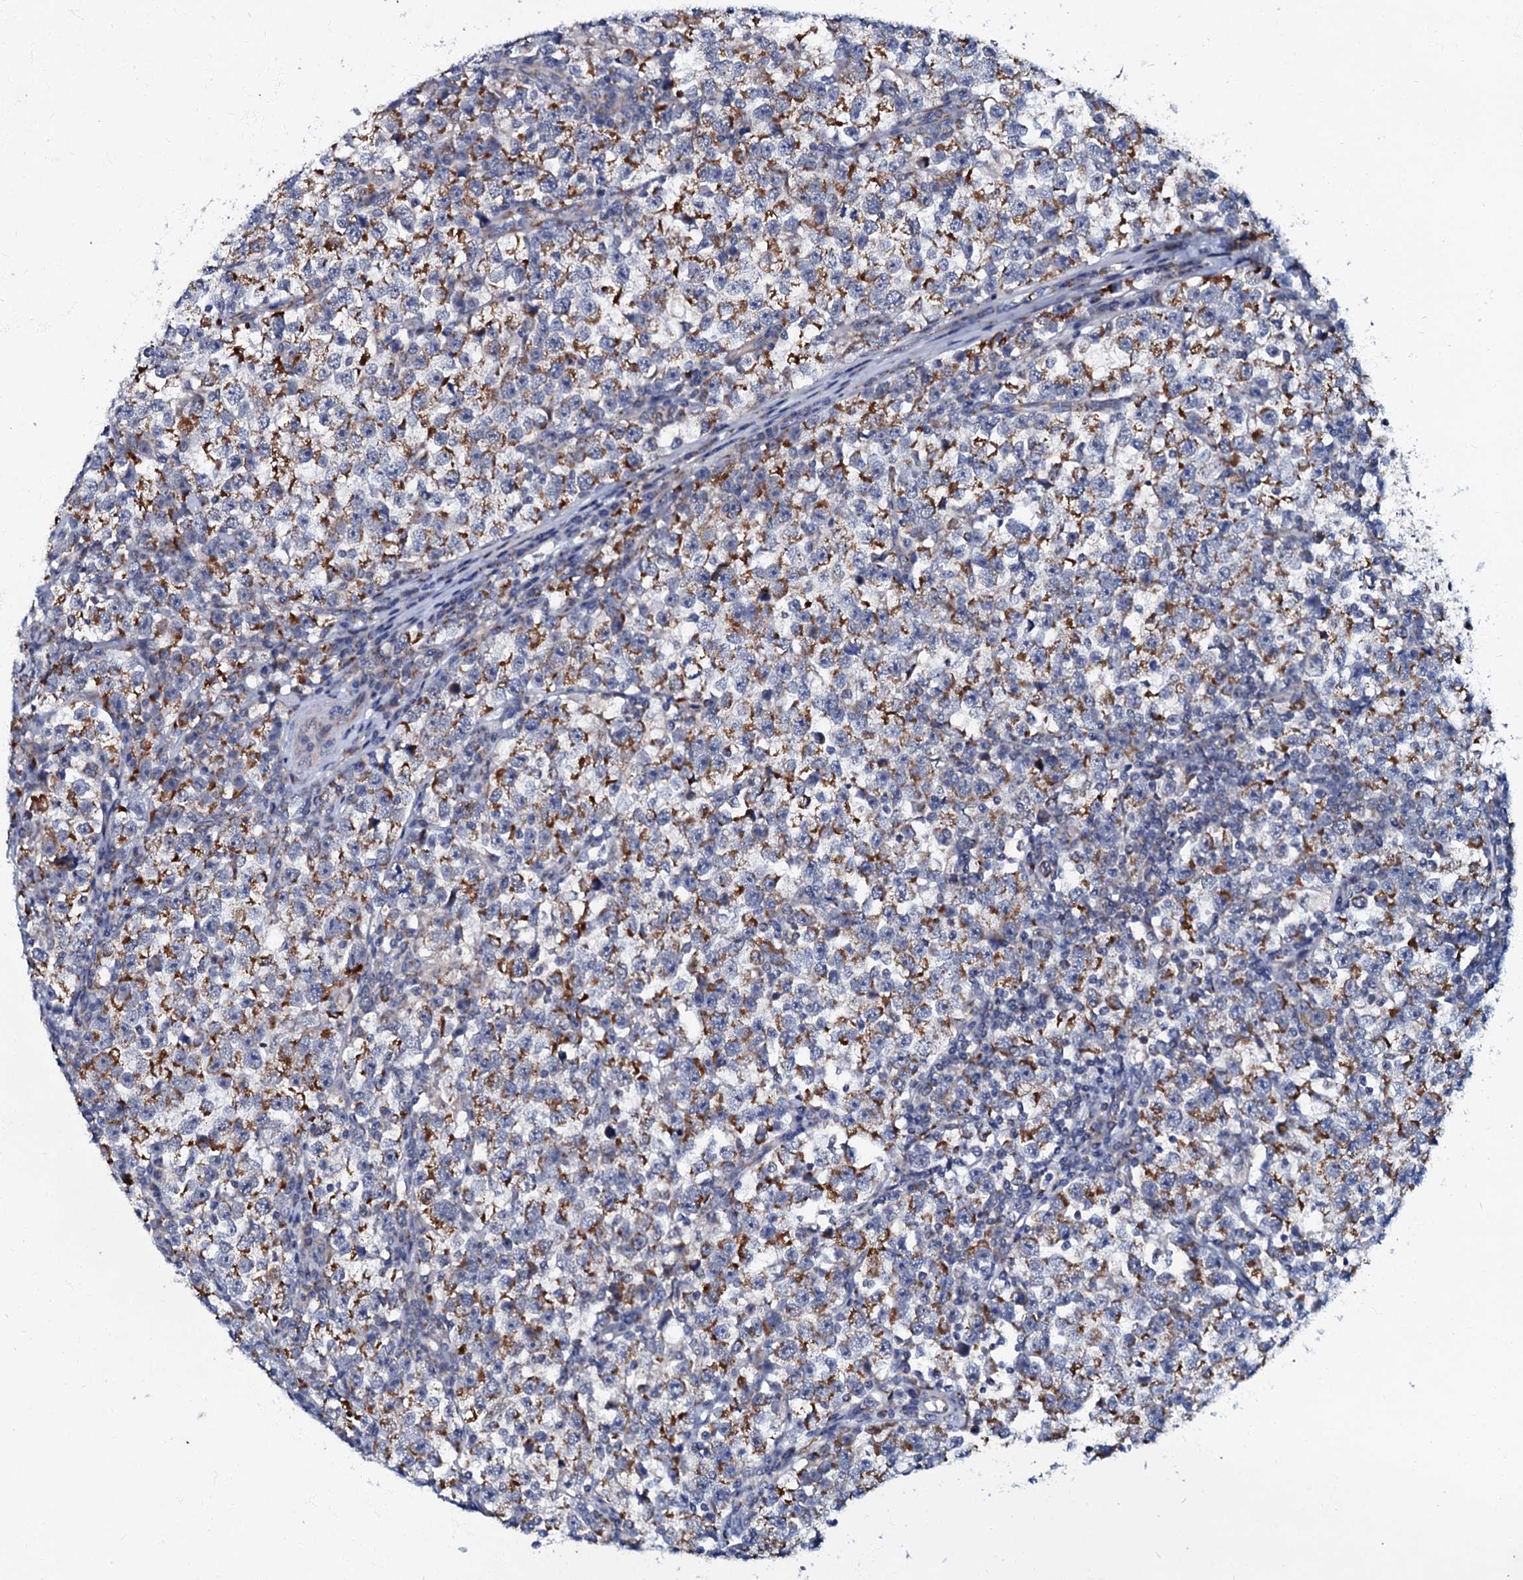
{"staining": {"intensity": "moderate", "quantity": ">75%", "location": "cytoplasmic/membranous"}, "tissue": "testis cancer", "cell_type": "Tumor cells", "image_type": "cancer", "snomed": [{"axis": "morphology", "description": "Normal tissue, NOS"}, {"axis": "morphology", "description": "Seminoma, NOS"}, {"axis": "topography", "description": "Testis"}], "caption": "Tumor cells exhibit medium levels of moderate cytoplasmic/membranous staining in approximately >75% of cells in testis cancer (seminoma).", "gene": "MRPL51", "patient": {"sex": "male", "age": 43}}